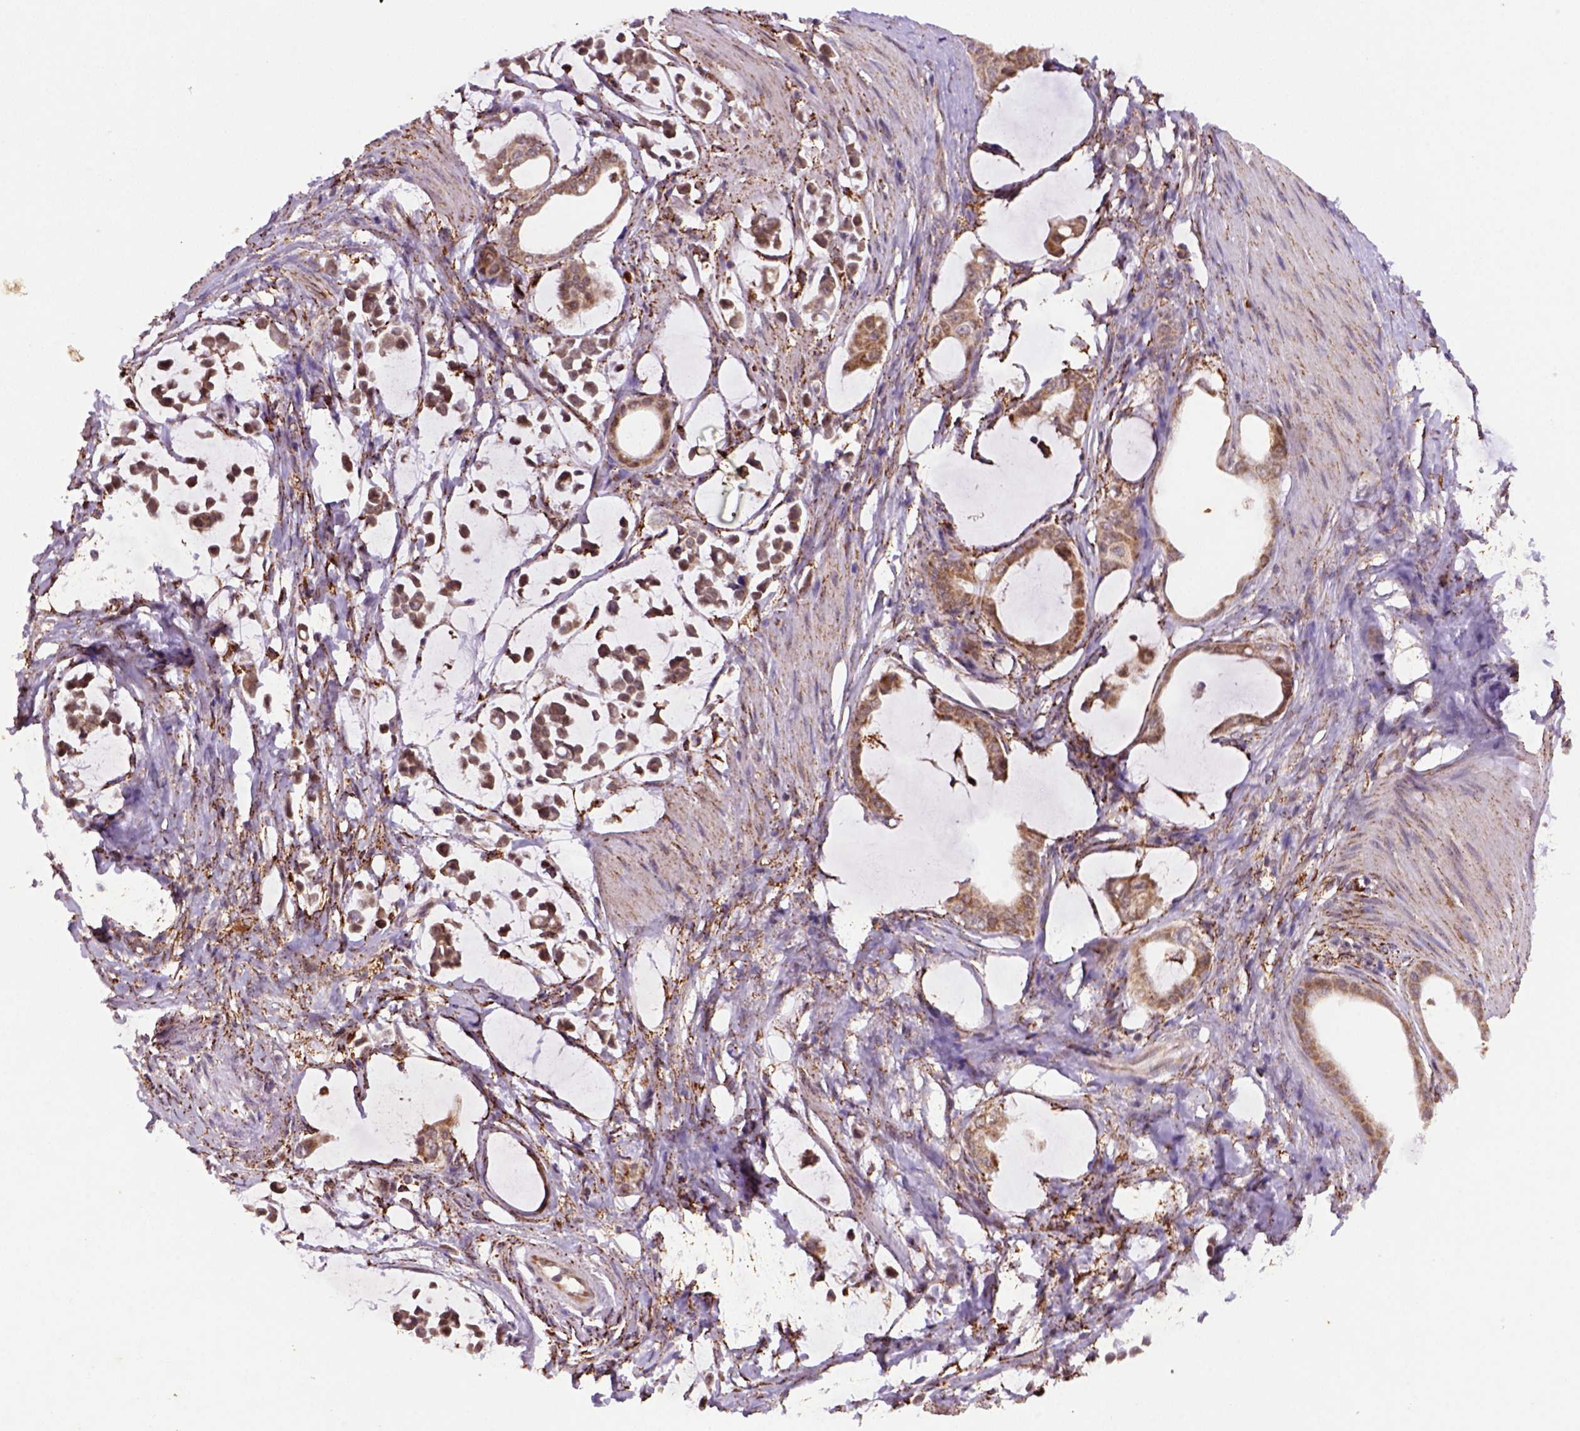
{"staining": {"intensity": "moderate", "quantity": ">75%", "location": "cytoplasmic/membranous"}, "tissue": "stomach cancer", "cell_type": "Tumor cells", "image_type": "cancer", "snomed": [{"axis": "morphology", "description": "Adenocarcinoma, NOS"}, {"axis": "topography", "description": "Stomach"}], "caption": "Stomach cancer stained with DAB (3,3'-diaminobenzidine) immunohistochemistry (IHC) displays medium levels of moderate cytoplasmic/membranous expression in approximately >75% of tumor cells.", "gene": "FZD7", "patient": {"sex": "male", "age": 82}}